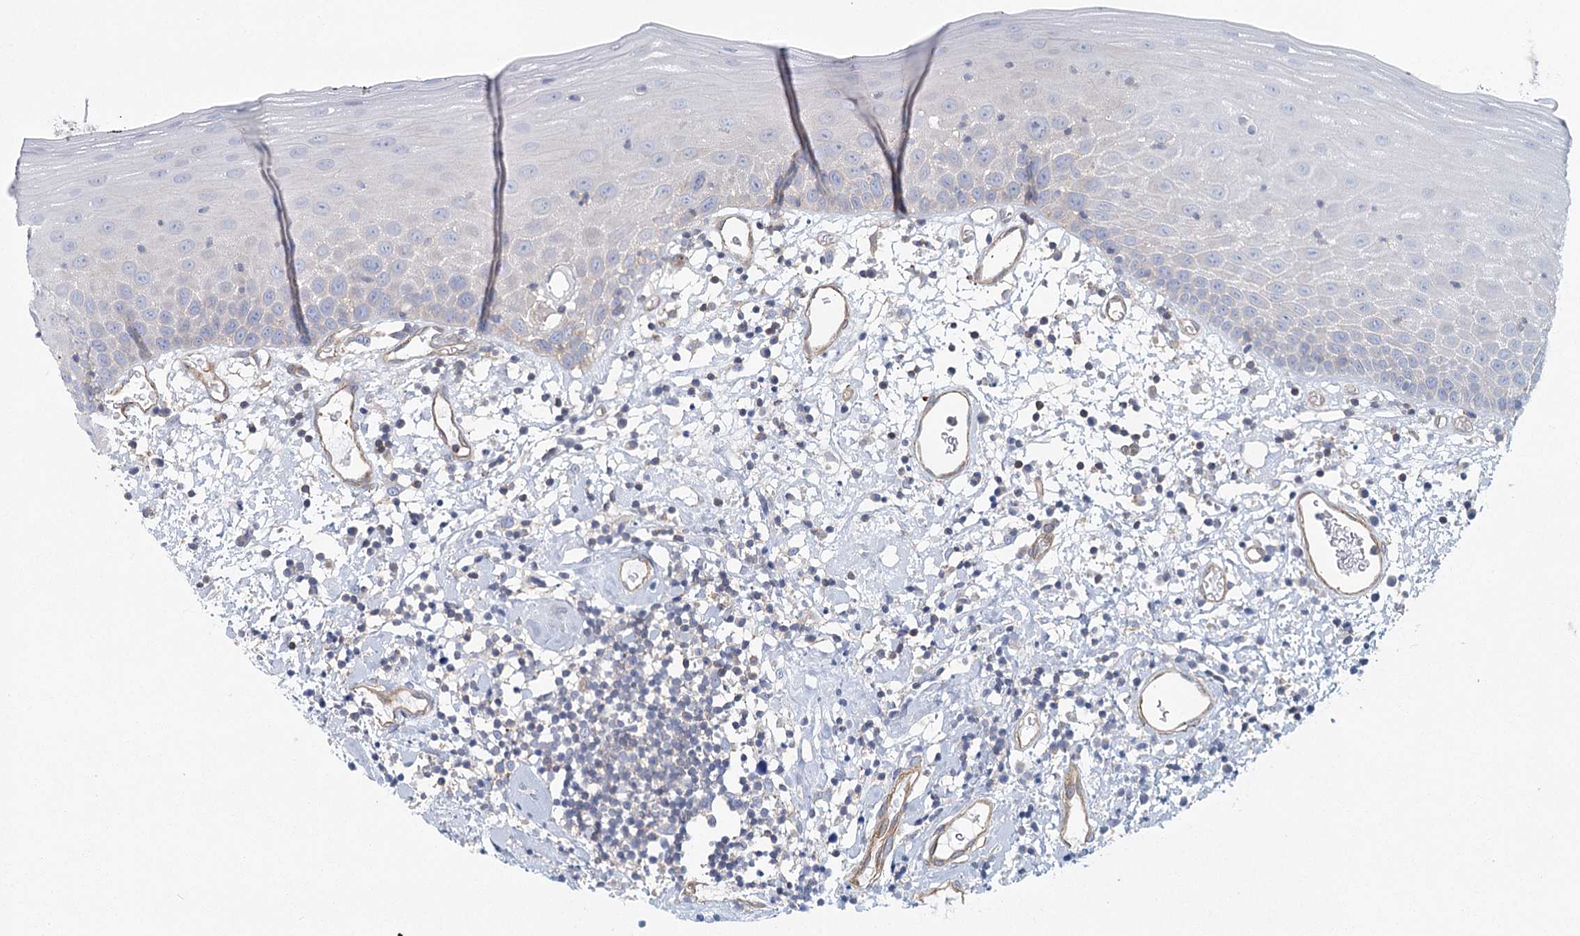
{"staining": {"intensity": "negative", "quantity": "none", "location": "none"}, "tissue": "oral mucosa", "cell_type": "Squamous epithelial cells", "image_type": "normal", "snomed": [{"axis": "morphology", "description": "Normal tissue, NOS"}, {"axis": "topography", "description": "Oral tissue"}], "caption": "IHC micrograph of unremarkable oral mucosa stained for a protein (brown), which demonstrates no positivity in squamous epithelial cells.", "gene": "IFT46", "patient": {"sex": "male", "age": 74}}